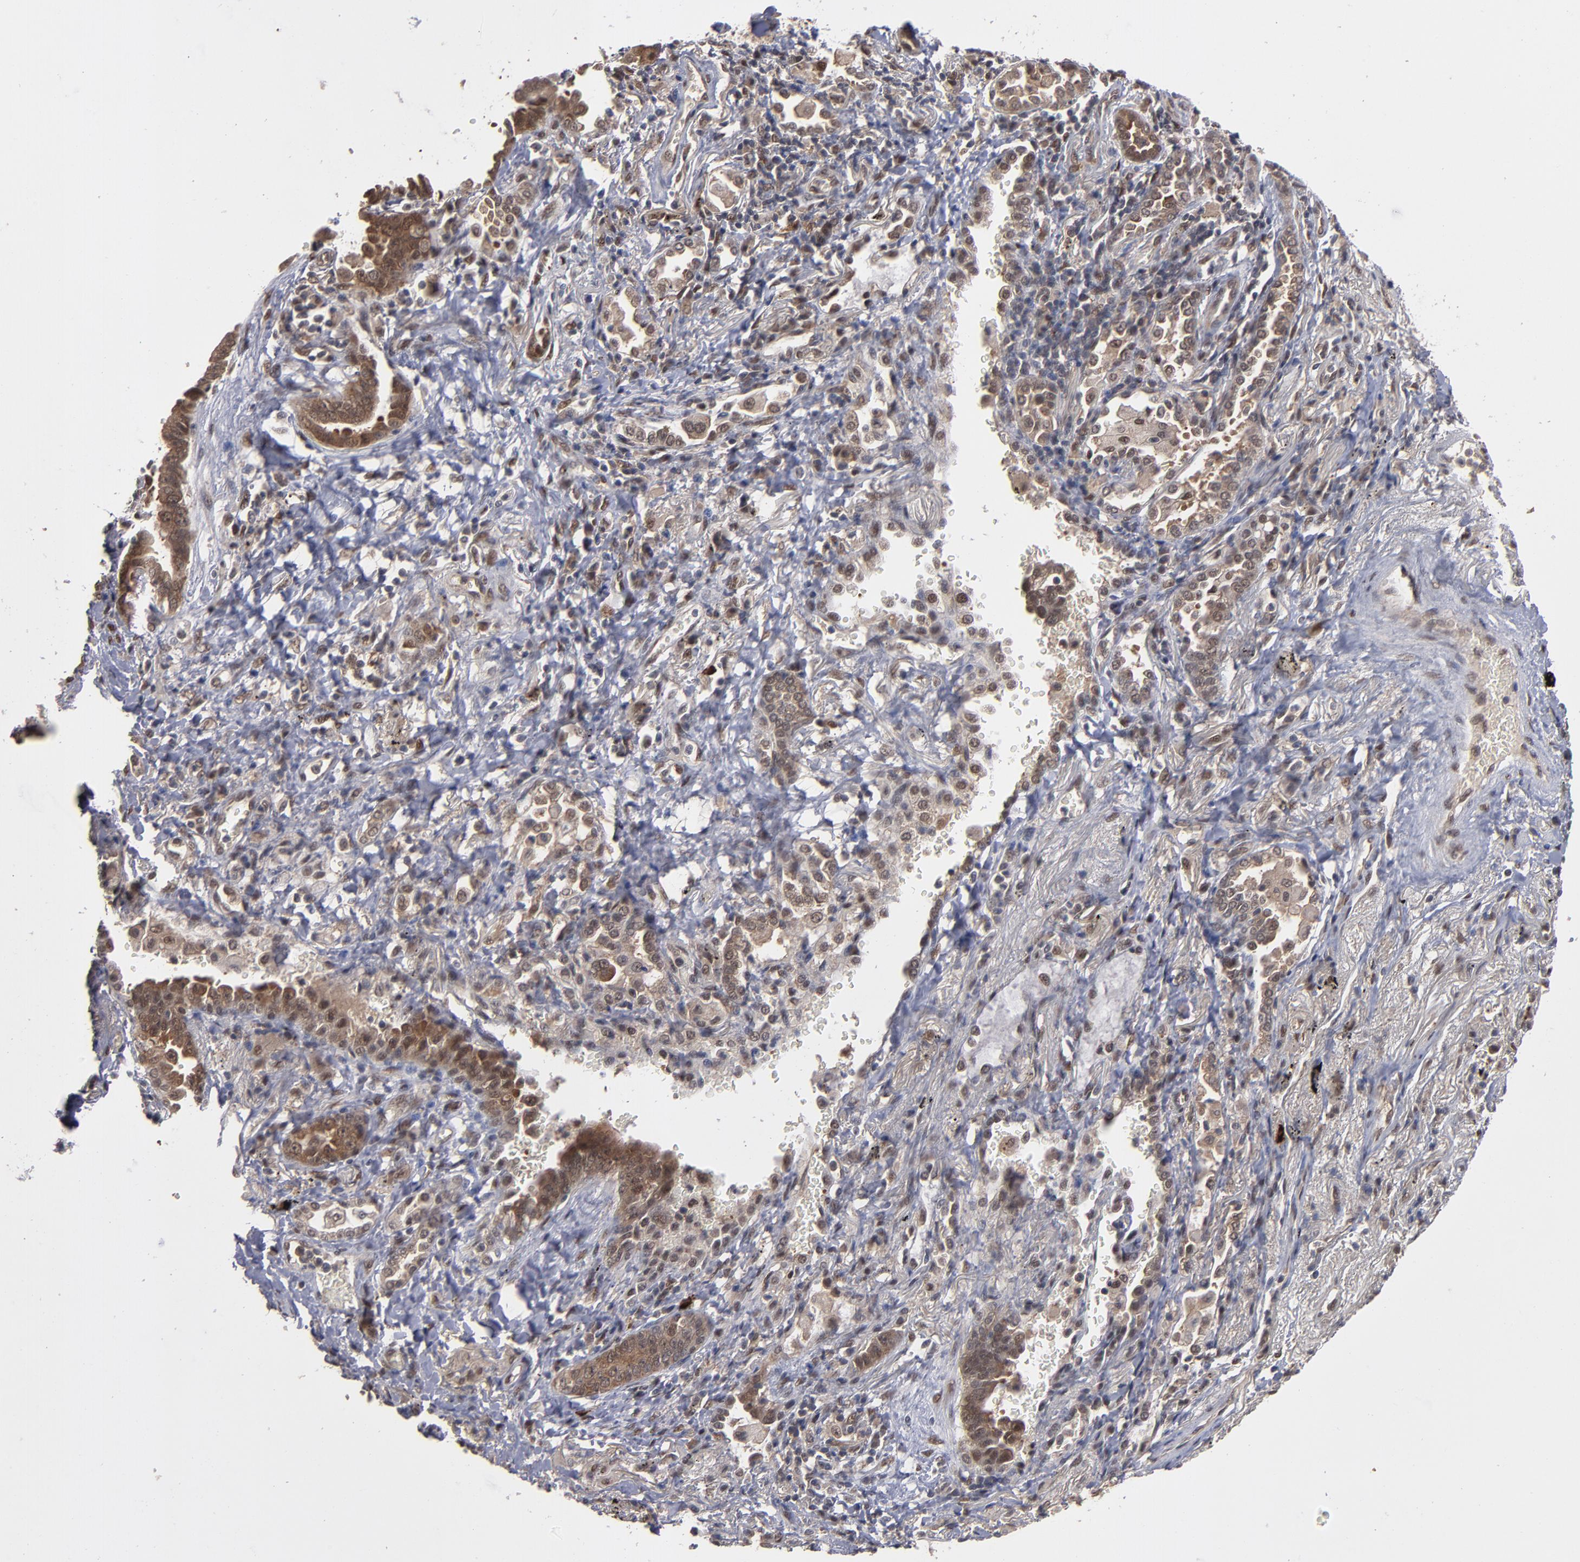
{"staining": {"intensity": "moderate", "quantity": ">75%", "location": "cytoplasmic/membranous,nuclear"}, "tissue": "lung cancer", "cell_type": "Tumor cells", "image_type": "cancer", "snomed": [{"axis": "morphology", "description": "Adenocarcinoma, NOS"}, {"axis": "topography", "description": "Lung"}], "caption": "A micrograph of lung cancer (adenocarcinoma) stained for a protein reveals moderate cytoplasmic/membranous and nuclear brown staining in tumor cells.", "gene": "HUWE1", "patient": {"sex": "female", "age": 64}}